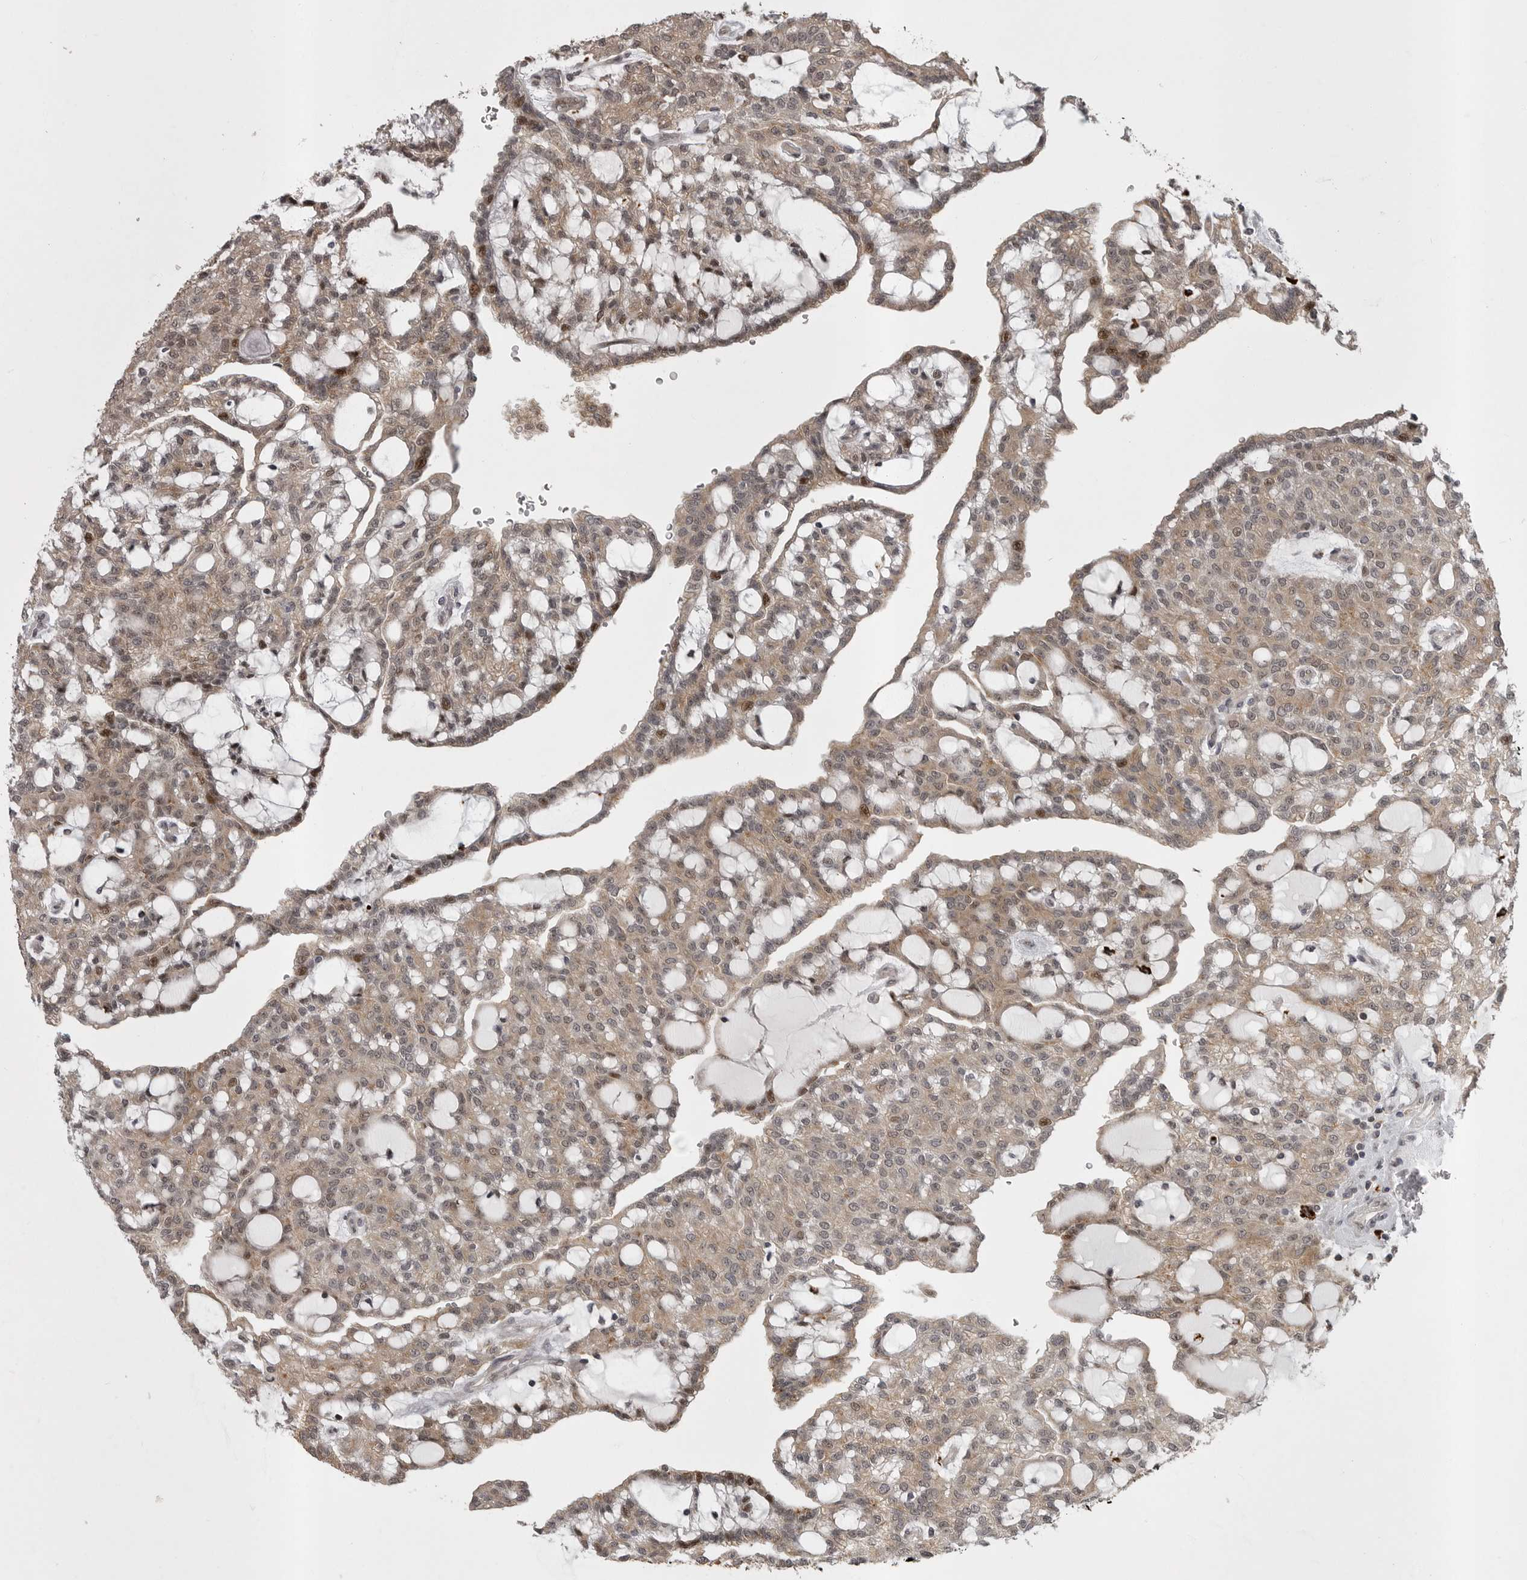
{"staining": {"intensity": "weak", "quantity": ">75%", "location": "cytoplasmic/membranous,nuclear"}, "tissue": "renal cancer", "cell_type": "Tumor cells", "image_type": "cancer", "snomed": [{"axis": "morphology", "description": "Adenocarcinoma, NOS"}, {"axis": "topography", "description": "Kidney"}], "caption": "A brown stain highlights weak cytoplasmic/membranous and nuclear staining of a protein in human adenocarcinoma (renal) tumor cells.", "gene": "SNX16", "patient": {"sex": "male", "age": 63}}